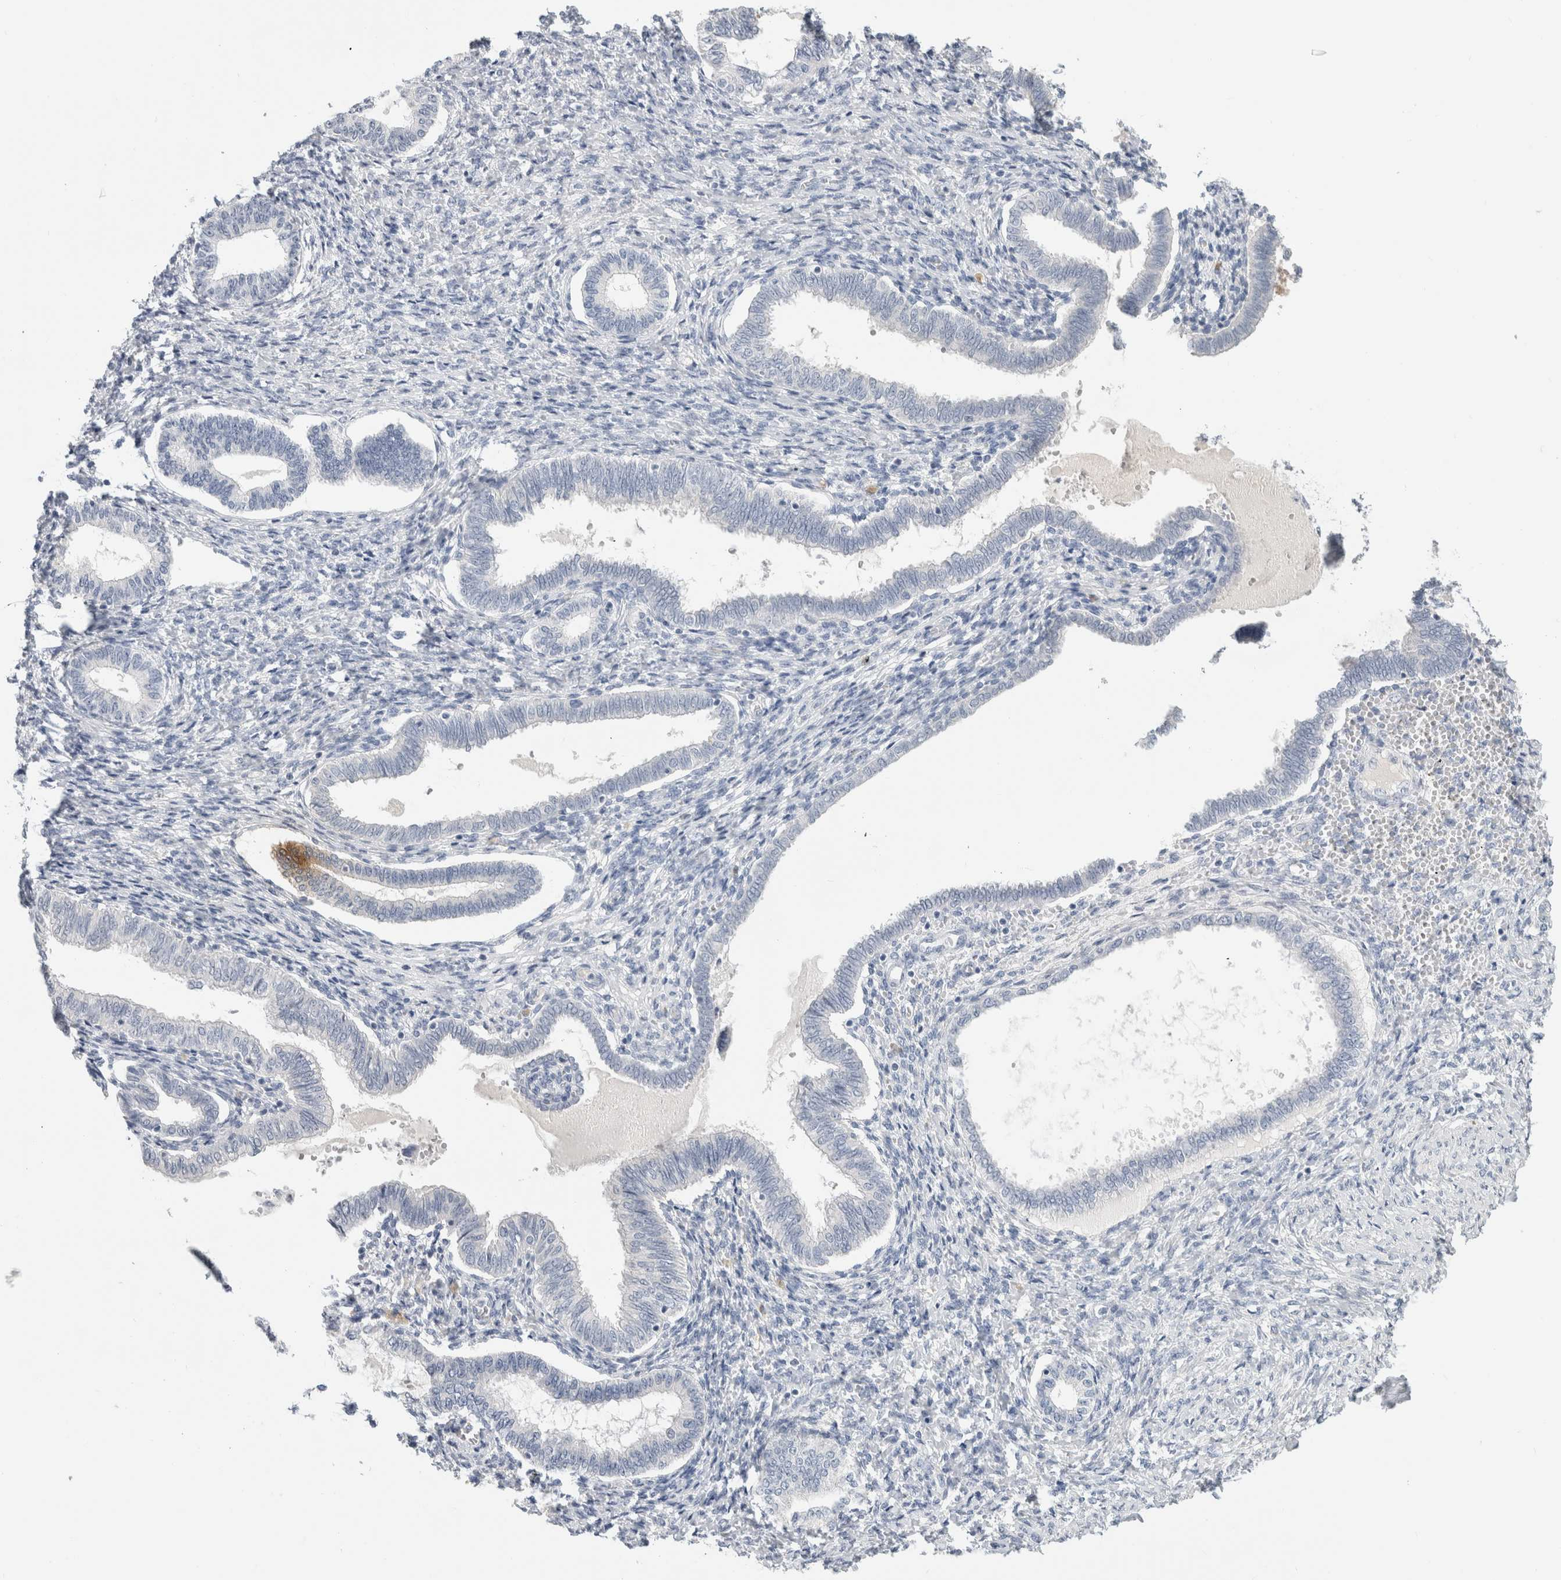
{"staining": {"intensity": "negative", "quantity": "none", "location": "none"}, "tissue": "endometrium", "cell_type": "Cells in endometrial stroma", "image_type": "normal", "snomed": [{"axis": "morphology", "description": "Normal tissue, NOS"}, {"axis": "topography", "description": "Endometrium"}], "caption": "This image is of normal endometrium stained with immunohistochemistry (IHC) to label a protein in brown with the nuclei are counter-stained blue. There is no expression in cells in endometrial stroma.", "gene": "BCAN", "patient": {"sex": "female", "age": 77}}